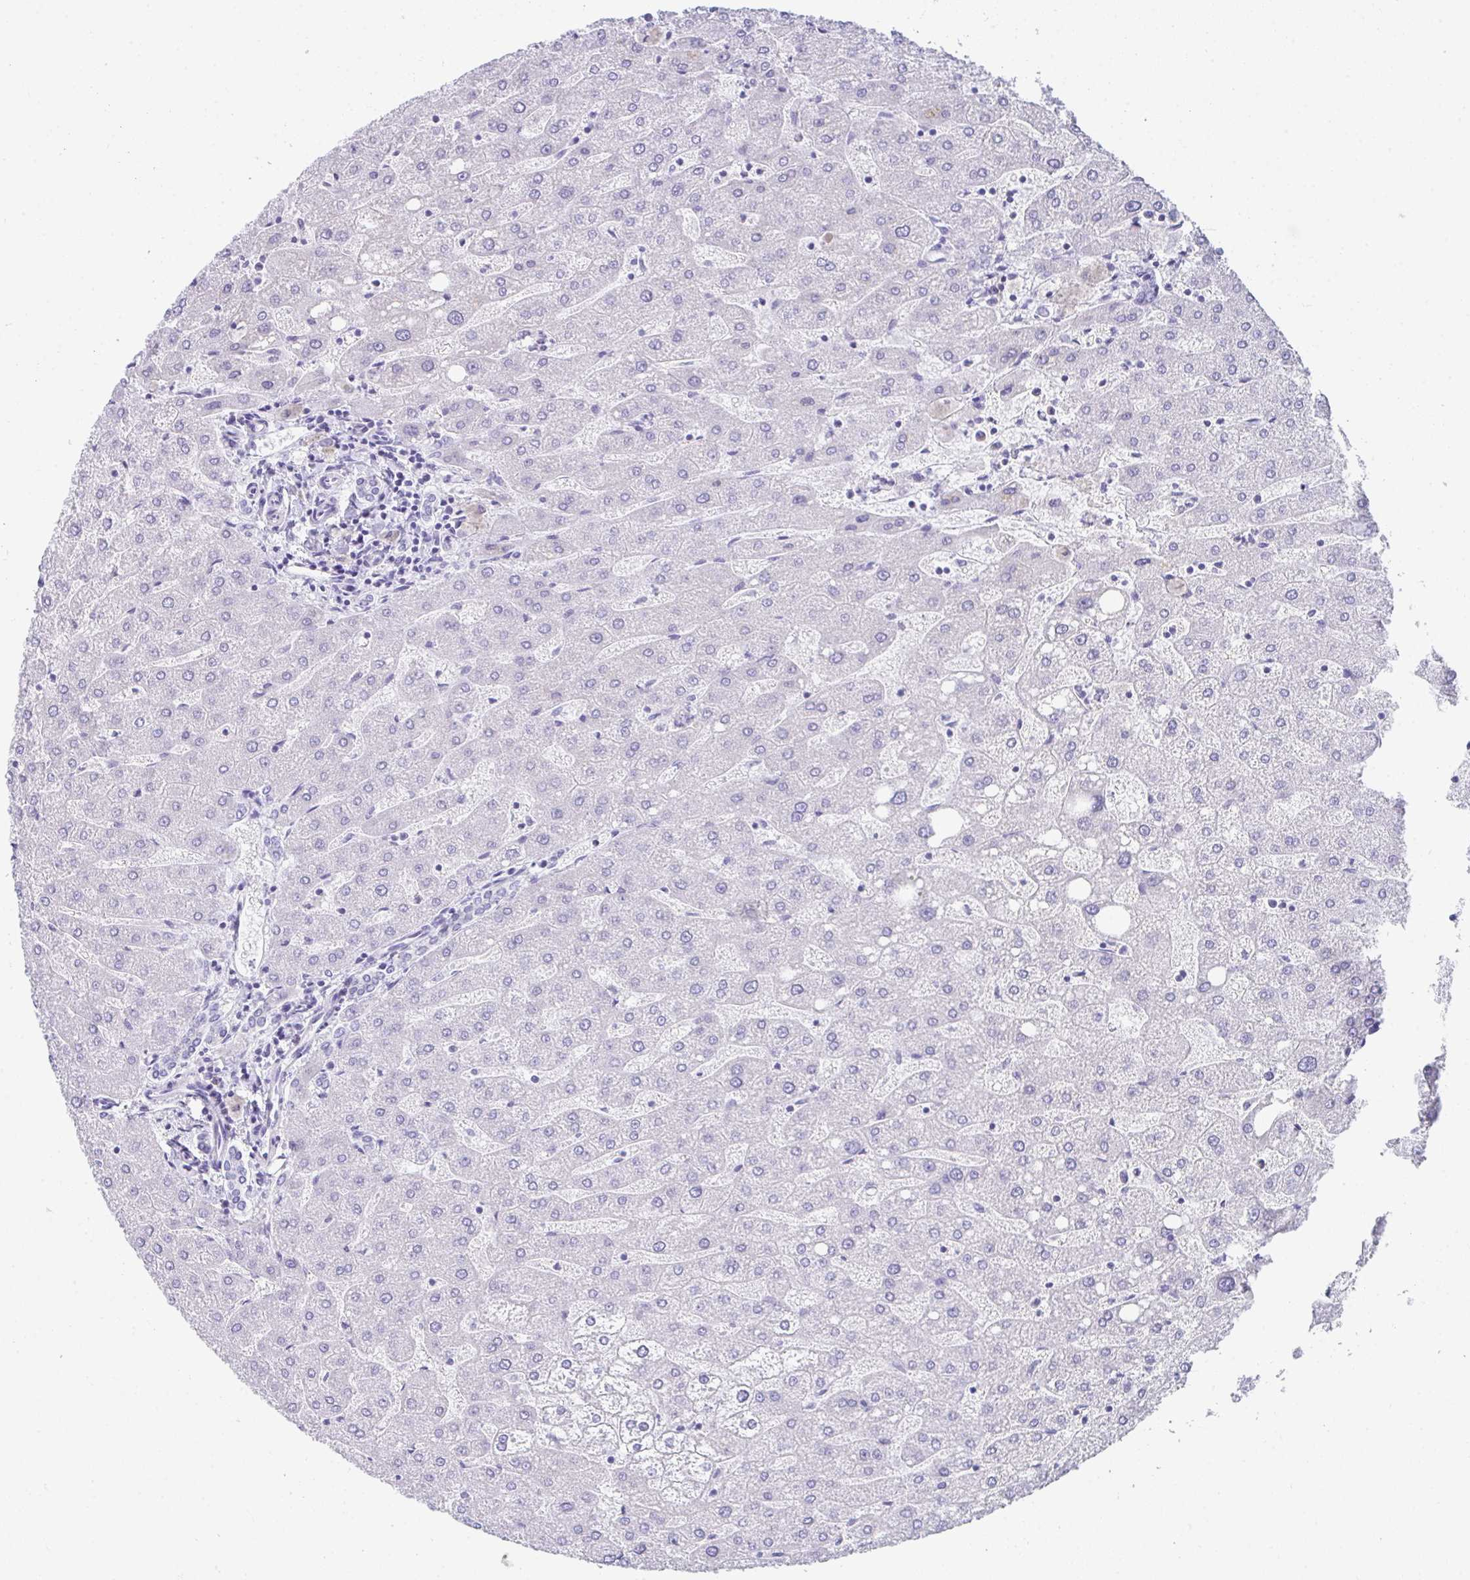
{"staining": {"intensity": "negative", "quantity": "none", "location": "none"}, "tissue": "liver", "cell_type": "Cholangiocytes", "image_type": "normal", "snomed": [{"axis": "morphology", "description": "Normal tissue, NOS"}, {"axis": "topography", "description": "Liver"}], "caption": "Cholangiocytes show no significant protein positivity in normal liver.", "gene": "RLF", "patient": {"sex": "male", "age": 67}}